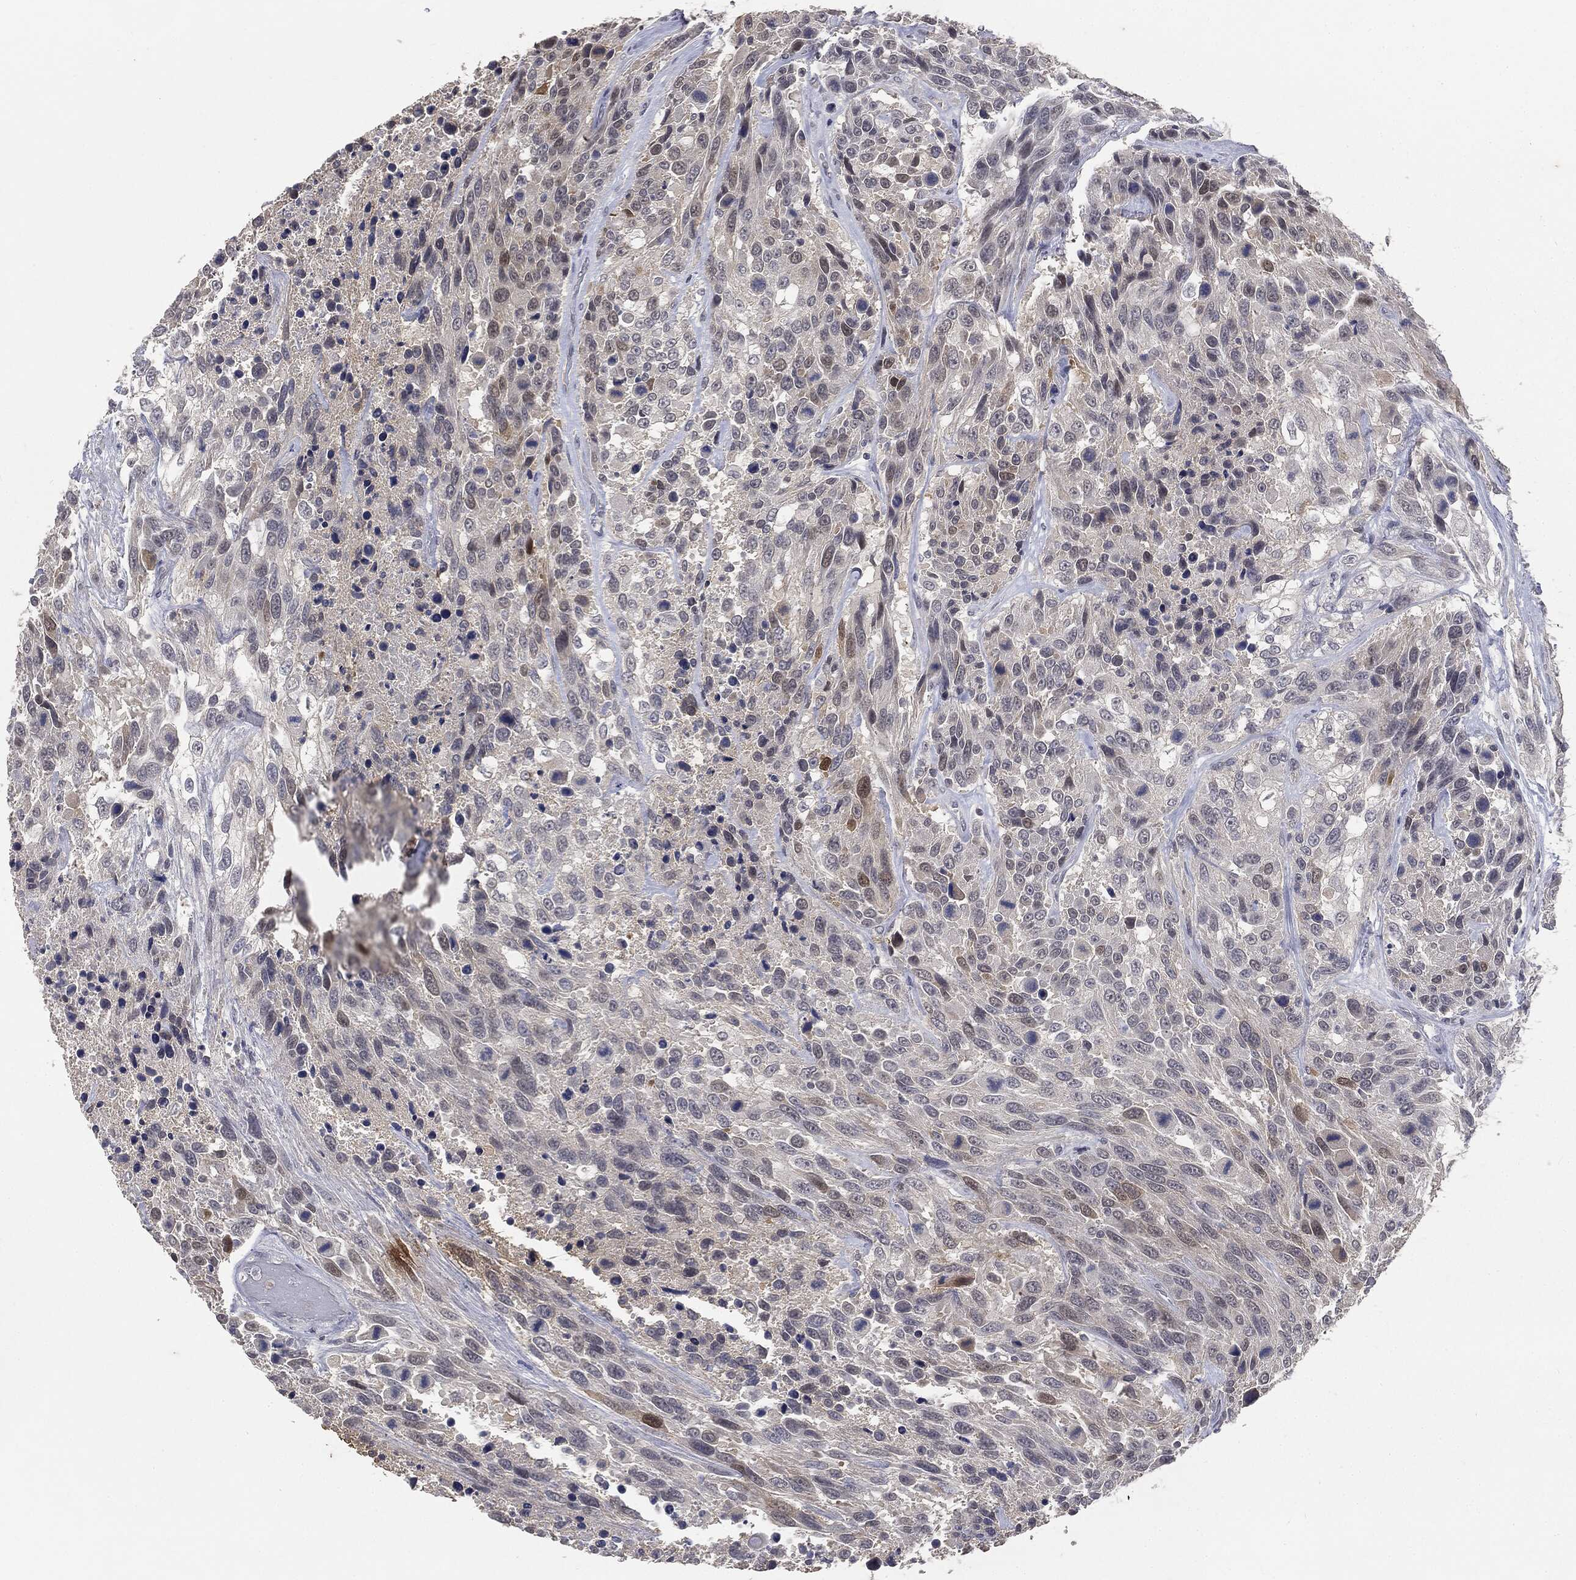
{"staining": {"intensity": "negative", "quantity": "none", "location": "none"}, "tissue": "urothelial cancer", "cell_type": "Tumor cells", "image_type": "cancer", "snomed": [{"axis": "morphology", "description": "Urothelial carcinoma, High grade"}, {"axis": "topography", "description": "Urinary bladder"}], "caption": "Immunohistochemistry photomicrograph of neoplastic tissue: urothelial carcinoma (high-grade) stained with DAB (3,3'-diaminobenzidine) exhibits no significant protein staining in tumor cells.", "gene": "SLC2A2", "patient": {"sex": "female", "age": 70}}